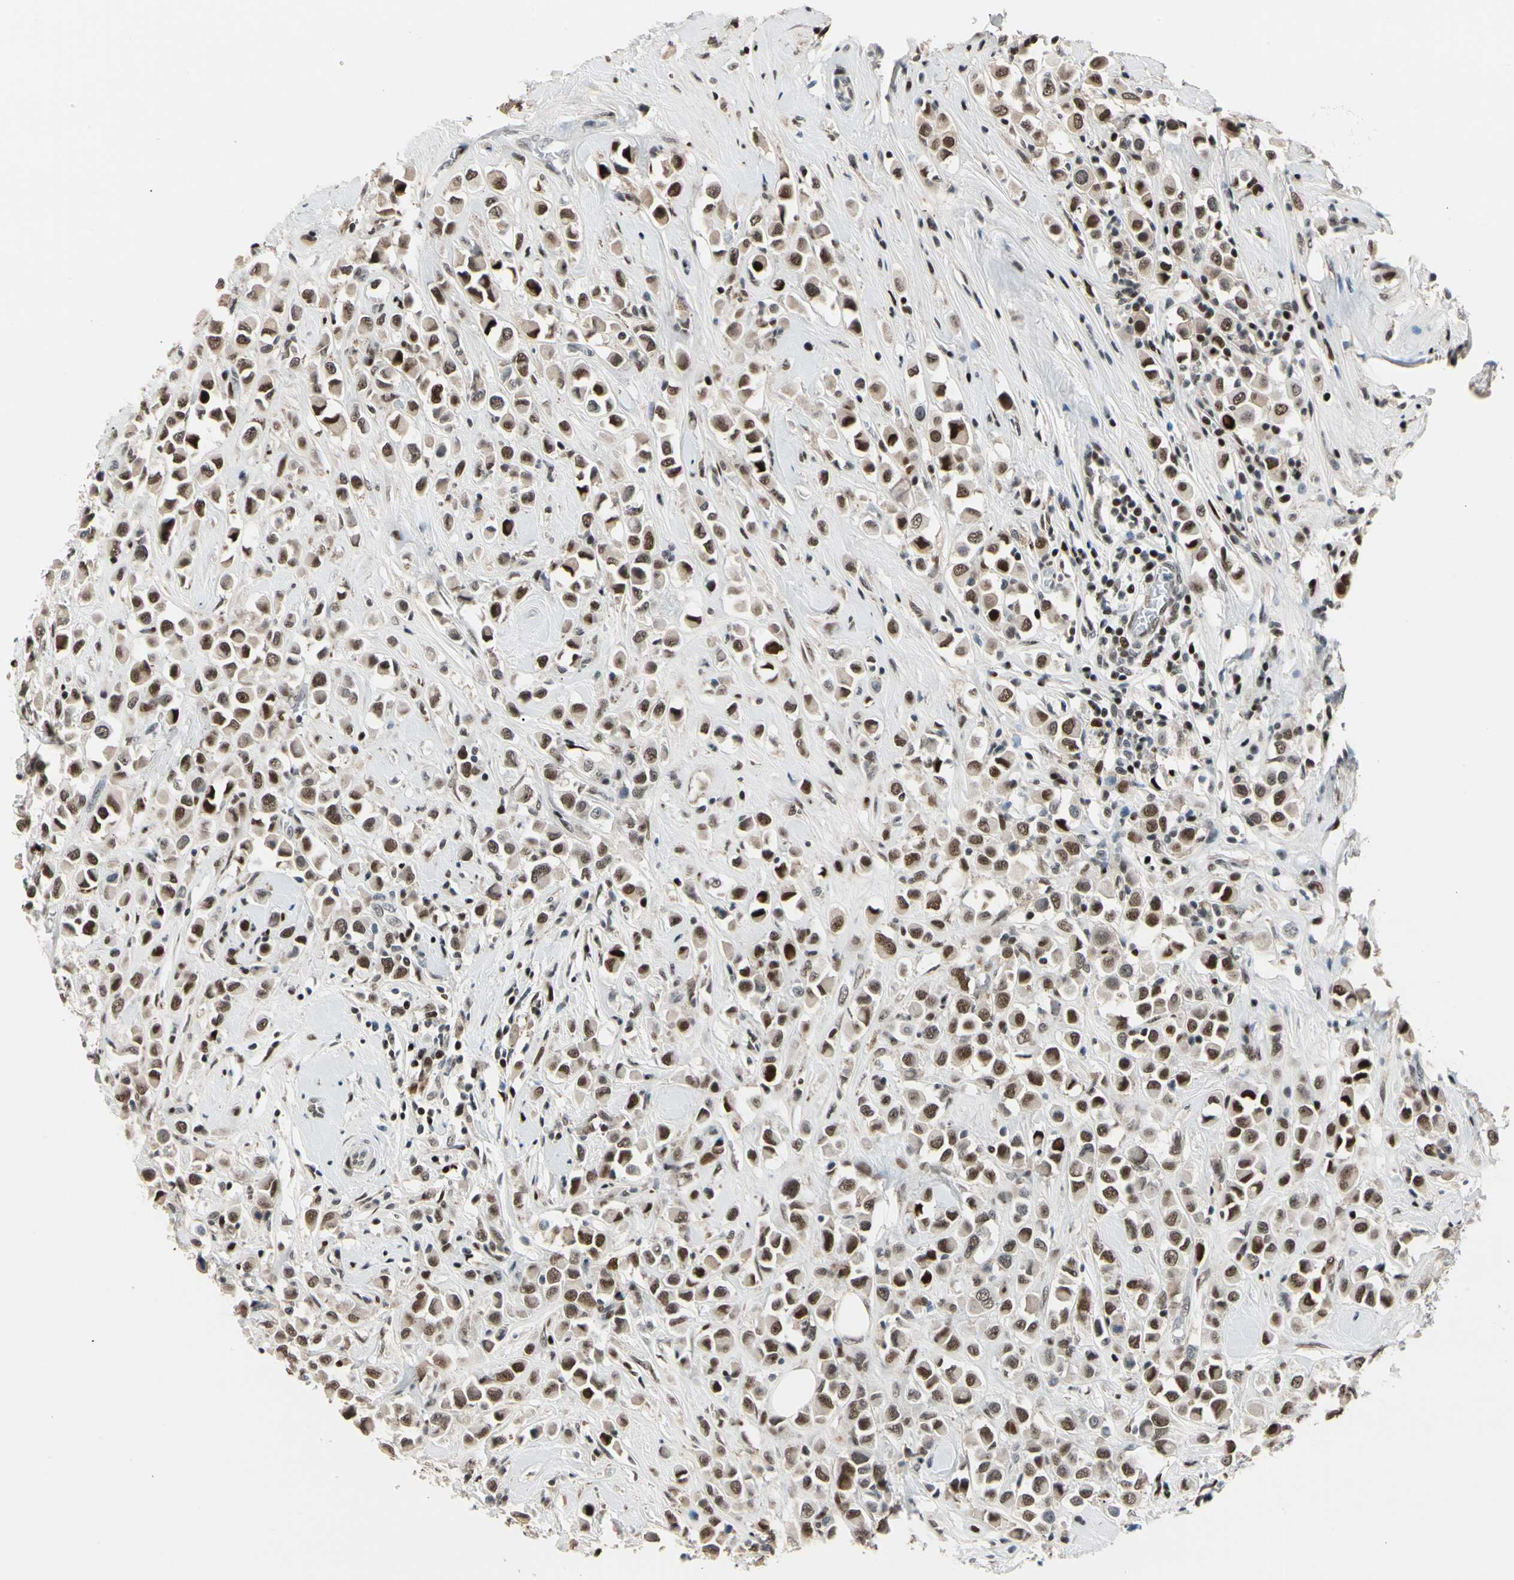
{"staining": {"intensity": "moderate", "quantity": ">75%", "location": "nuclear"}, "tissue": "breast cancer", "cell_type": "Tumor cells", "image_type": "cancer", "snomed": [{"axis": "morphology", "description": "Duct carcinoma"}, {"axis": "topography", "description": "Breast"}], "caption": "Brown immunohistochemical staining in intraductal carcinoma (breast) exhibits moderate nuclear expression in about >75% of tumor cells.", "gene": "FOXO3", "patient": {"sex": "female", "age": 61}}